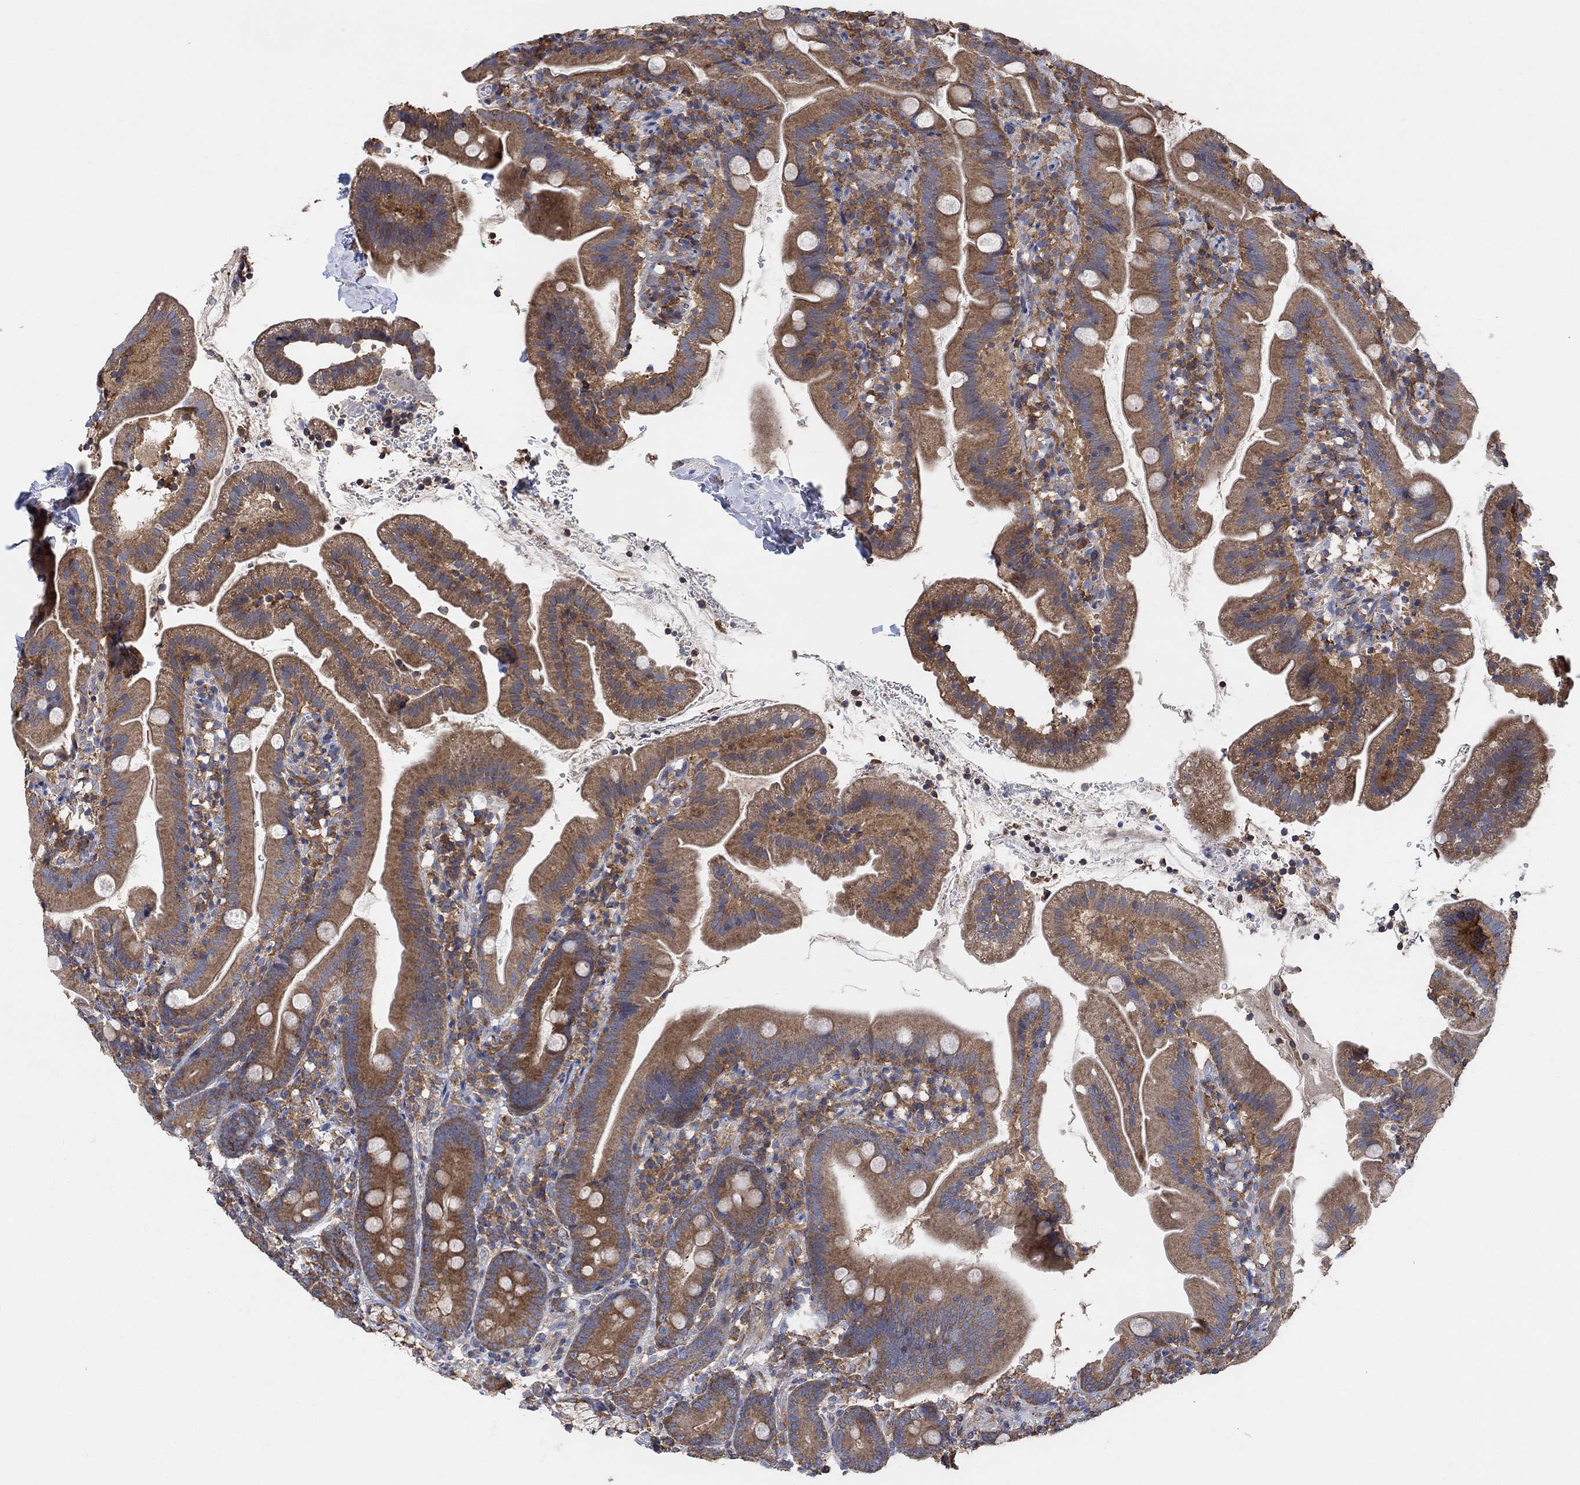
{"staining": {"intensity": "moderate", "quantity": "25%-75%", "location": "cytoplasmic/membranous"}, "tissue": "duodenum", "cell_type": "Glandular cells", "image_type": "normal", "snomed": [{"axis": "morphology", "description": "Normal tissue, NOS"}, {"axis": "topography", "description": "Duodenum"}], "caption": "Immunohistochemical staining of benign human duodenum displays 25%-75% levels of moderate cytoplasmic/membranous protein expression in about 25%-75% of glandular cells.", "gene": "BLOC1S3", "patient": {"sex": "female", "age": 67}}